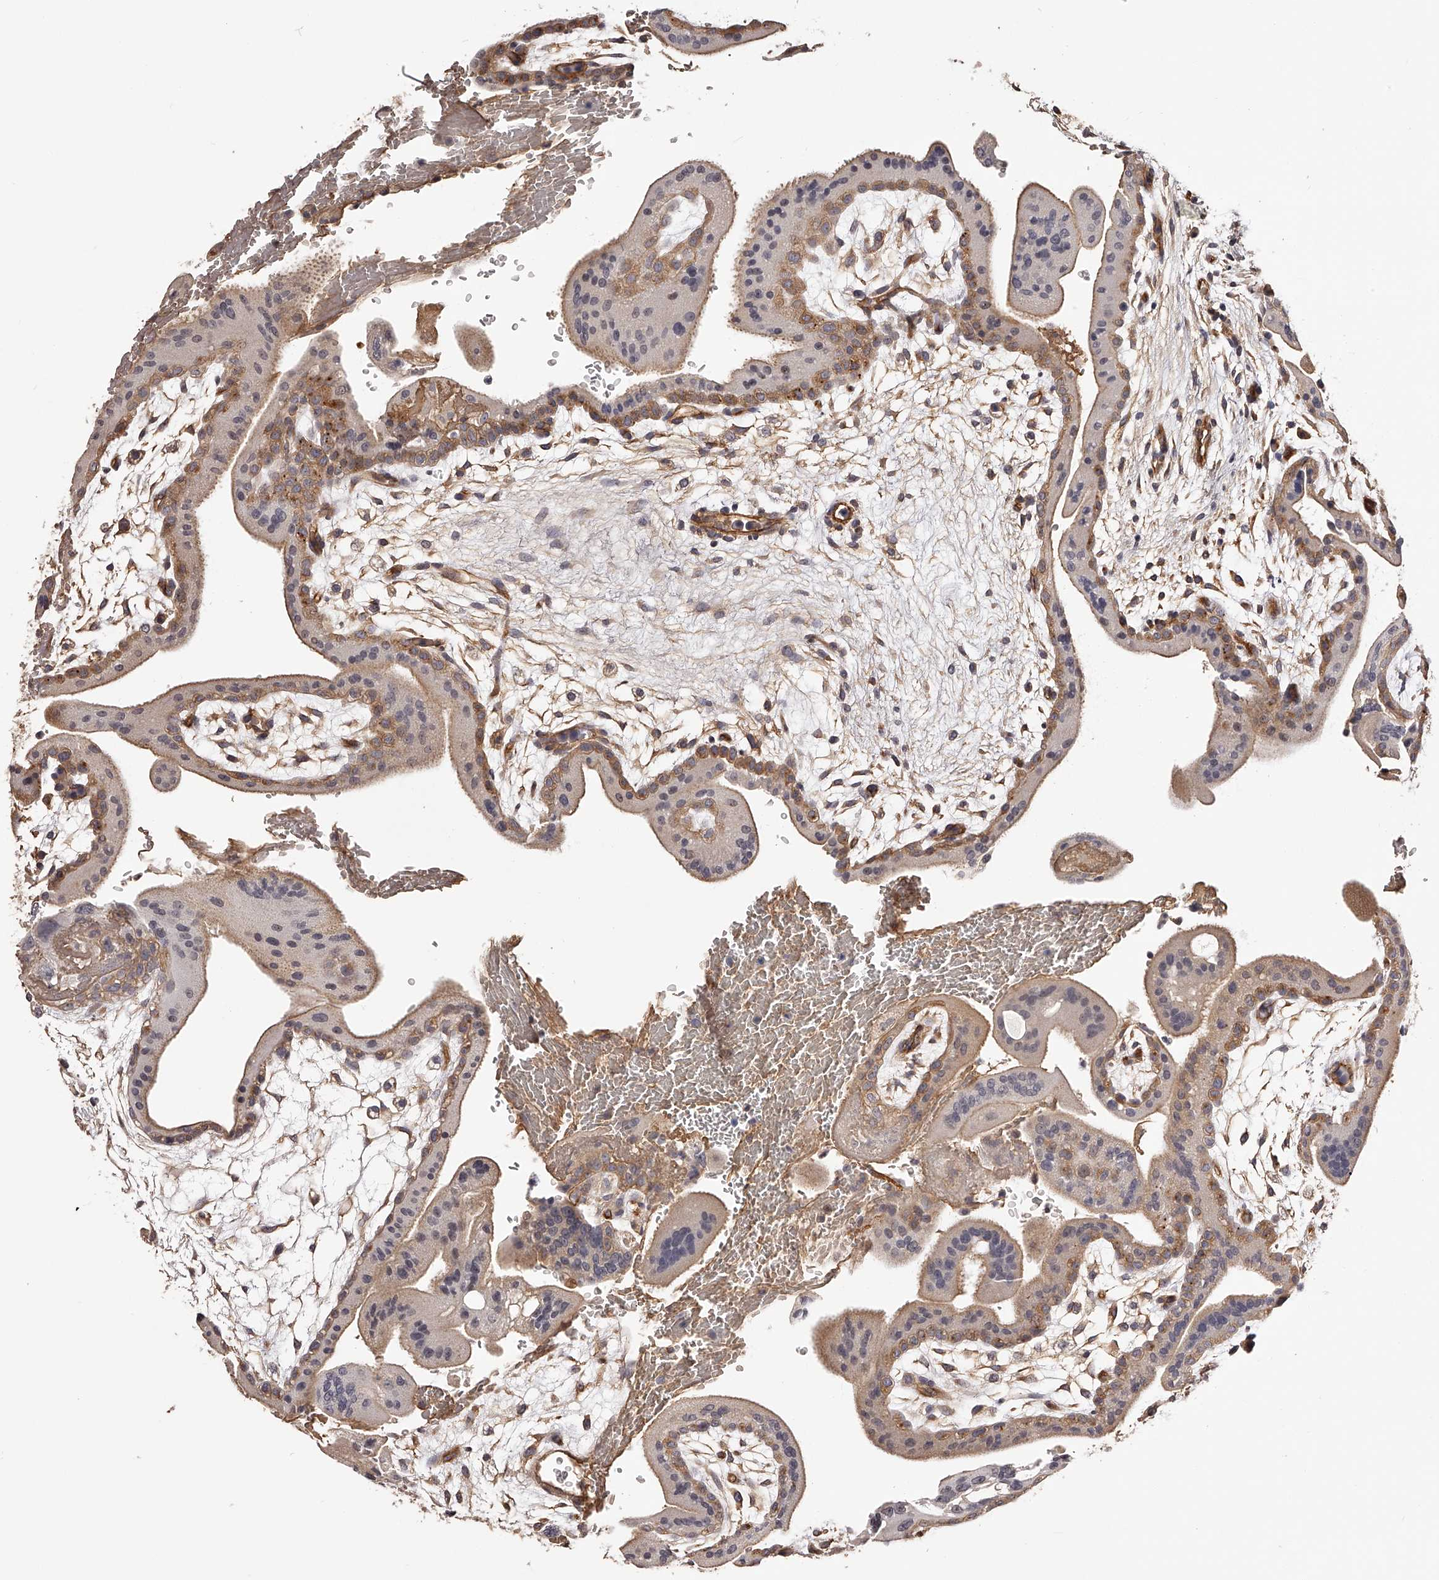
{"staining": {"intensity": "moderate", "quantity": "25%-75%", "location": "cytoplasmic/membranous"}, "tissue": "placenta", "cell_type": "Trophoblastic cells", "image_type": "normal", "snomed": [{"axis": "morphology", "description": "Normal tissue, NOS"}, {"axis": "topography", "description": "Placenta"}], "caption": "Trophoblastic cells demonstrate medium levels of moderate cytoplasmic/membranous expression in approximately 25%-75% of cells in unremarkable placenta.", "gene": "LTV1", "patient": {"sex": "female", "age": 35}}